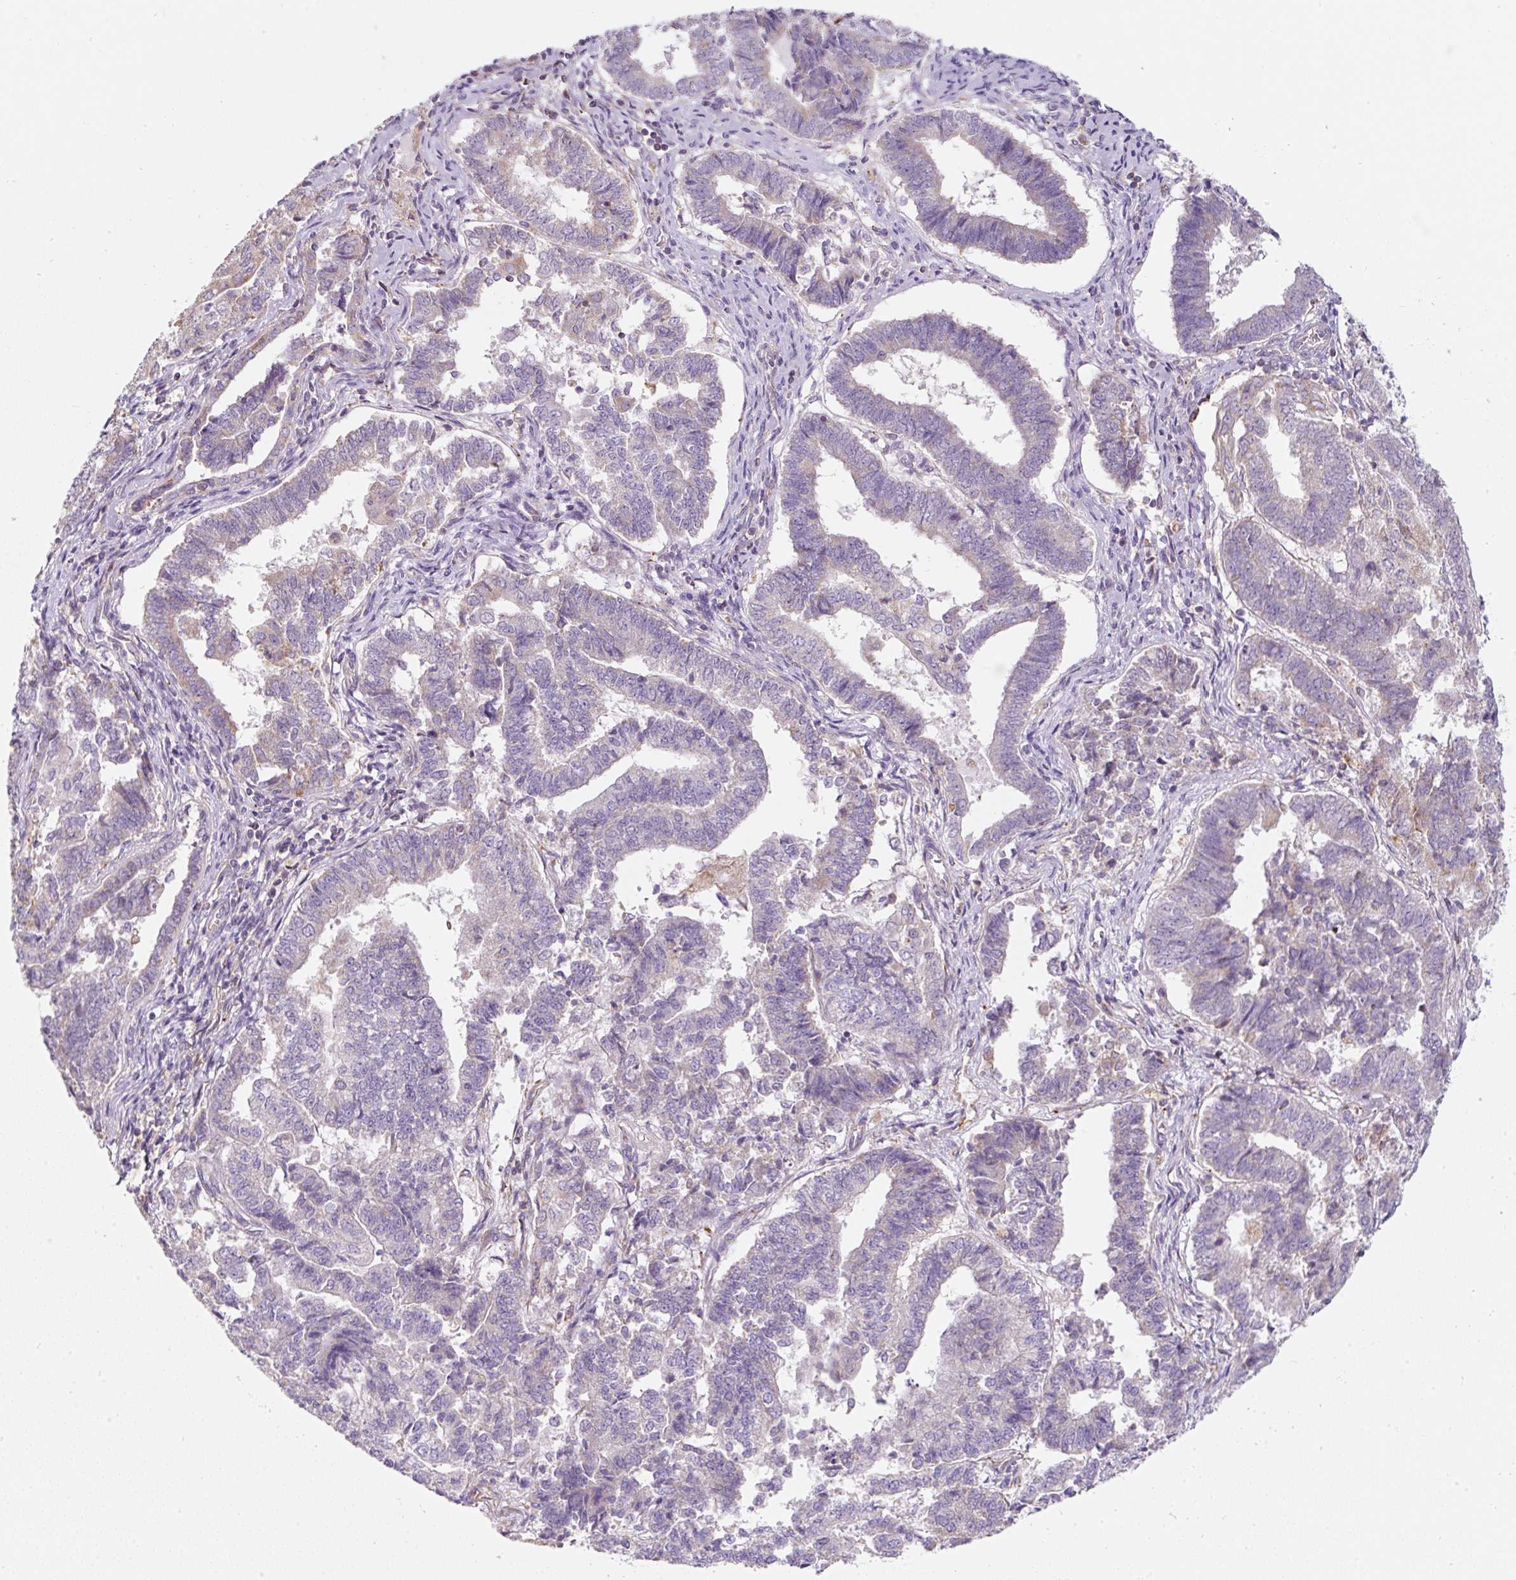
{"staining": {"intensity": "negative", "quantity": "none", "location": "none"}, "tissue": "endometrial cancer", "cell_type": "Tumor cells", "image_type": "cancer", "snomed": [{"axis": "morphology", "description": "Adenocarcinoma, NOS"}, {"axis": "topography", "description": "Endometrium"}], "caption": "Protein analysis of endometrial adenocarcinoma demonstrates no significant staining in tumor cells.", "gene": "ERAP2", "patient": {"sex": "female", "age": 72}}